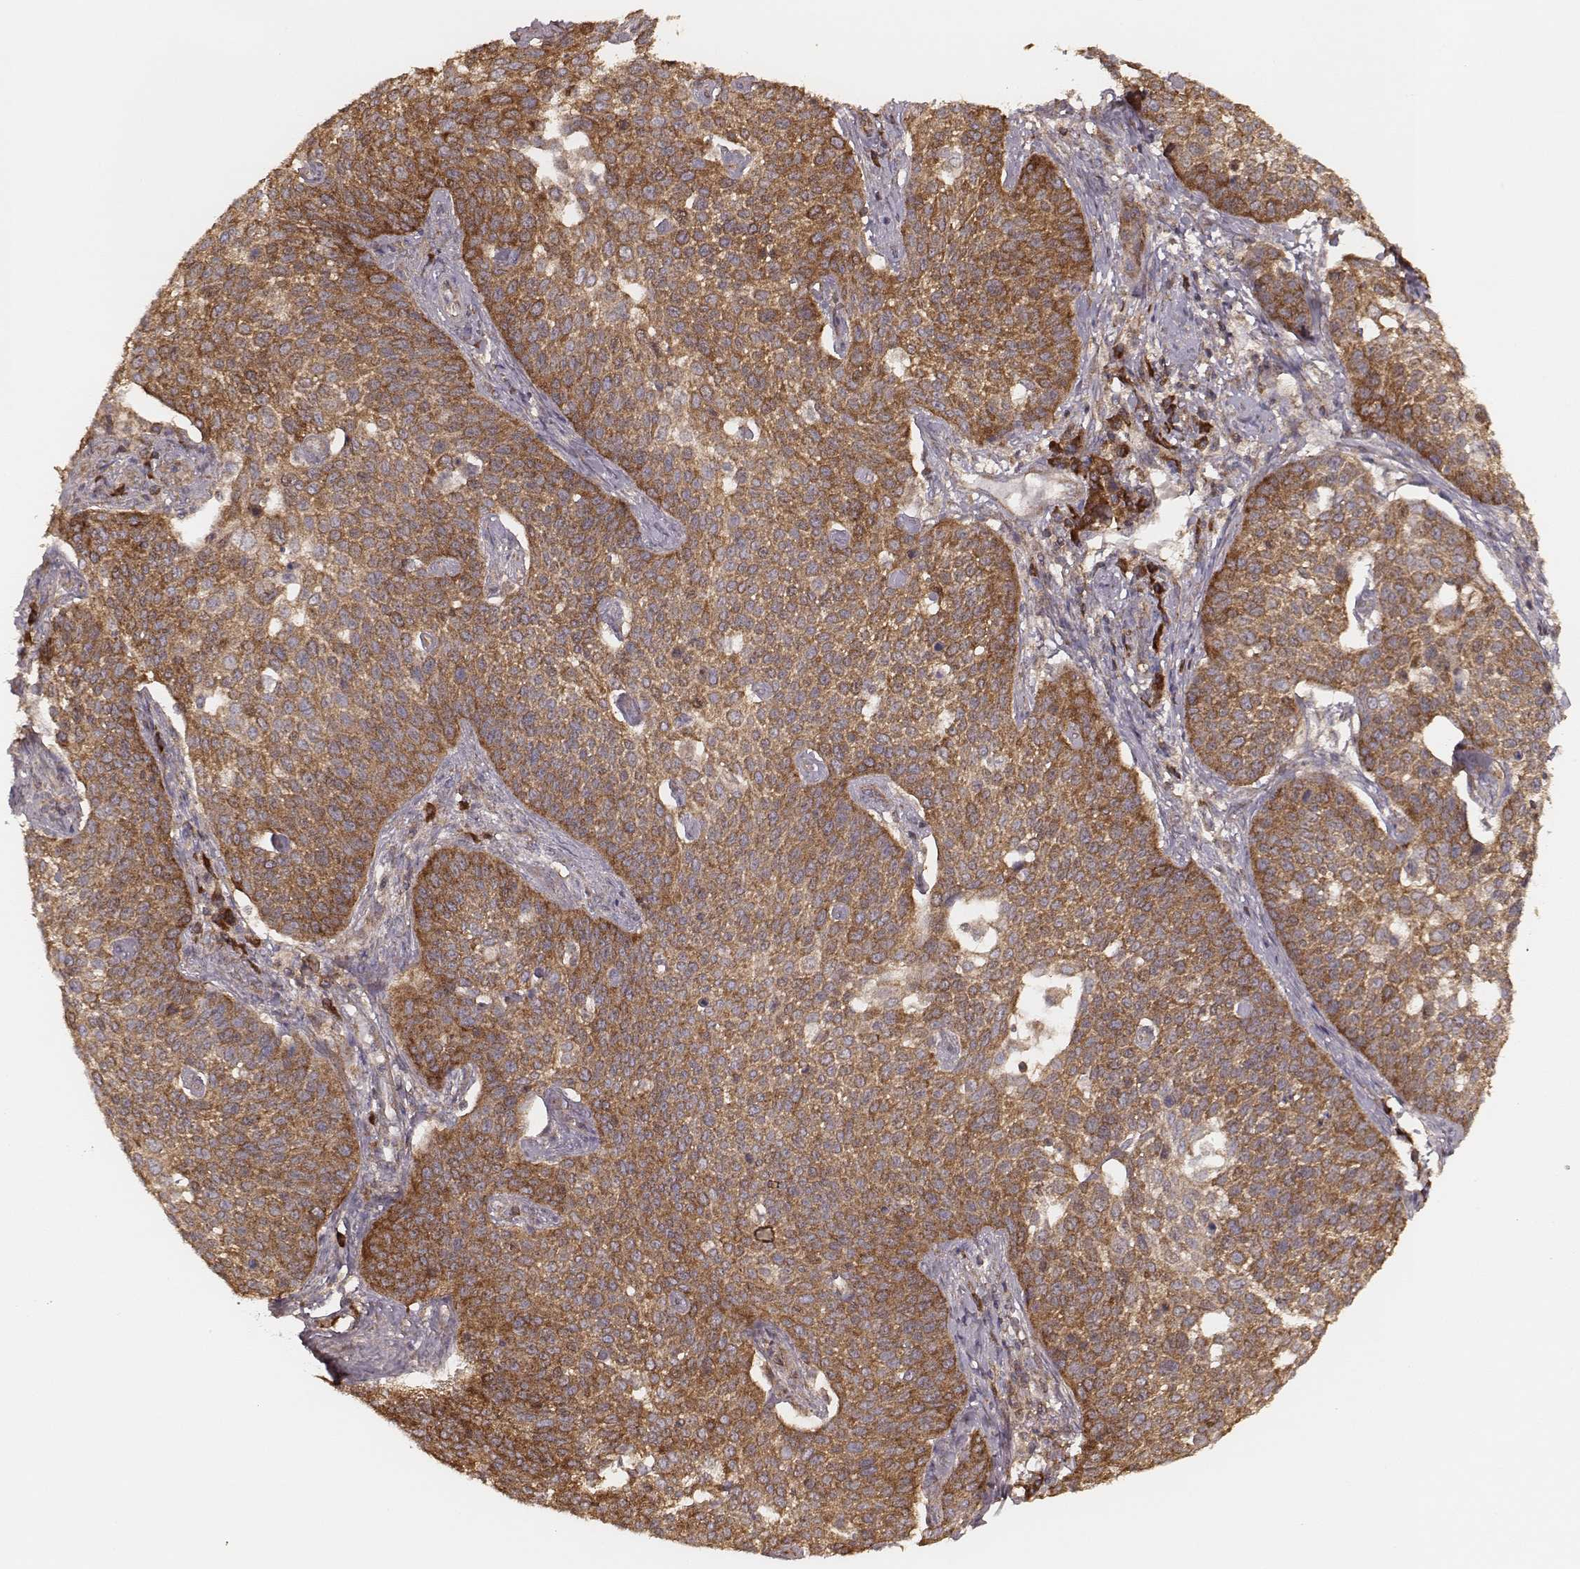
{"staining": {"intensity": "strong", "quantity": ">75%", "location": "cytoplasmic/membranous"}, "tissue": "cervical cancer", "cell_type": "Tumor cells", "image_type": "cancer", "snomed": [{"axis": "morphology", "description": "Squamous cell carcinoma, NOS"}, {"axis": "topography", "description": "Cervix"}], "caption": "A photomicrograph of squamous cell carcinoma (cervical) stained for a protein exhibits strong cytoplasmic/membranous brown staining in tumor cells.", "gene": "CARS1", "patient": {"sex": "female", "age": 34}}